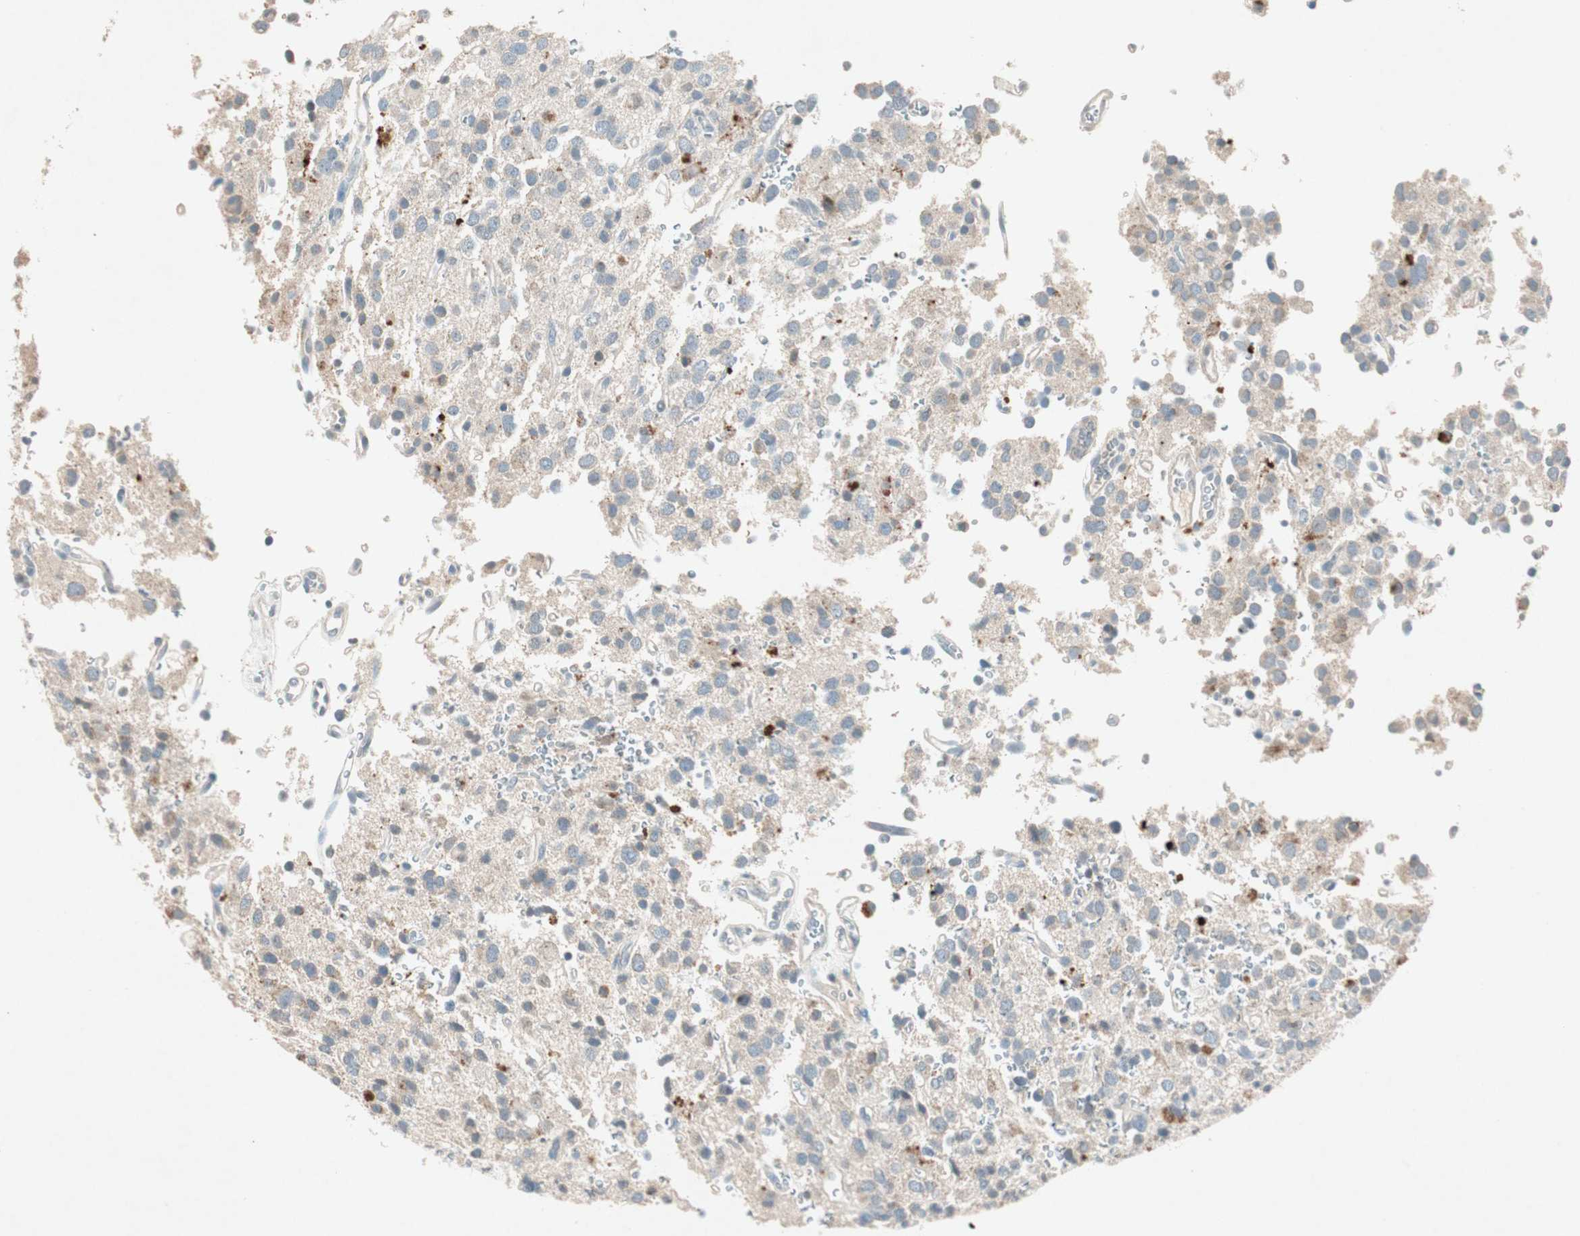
{"staining": {"intensity": "weak", "quantity": "<25%", "location": "cytoplasmic/membranous"}, "tissue": "glioma", "cell_type": "Tumor cells", "image_type": "cancer", "snomed": [{"axis": "morphology", "description": "Glioma, malignant, High grade"}, {"axis": "topography", "description": "Brain"}], "caption": "IHC of glioma demonstrates no positivity in tumor cells.", "gene": "NKAIN1", "patient": {"sex": "male", "age": 47}}